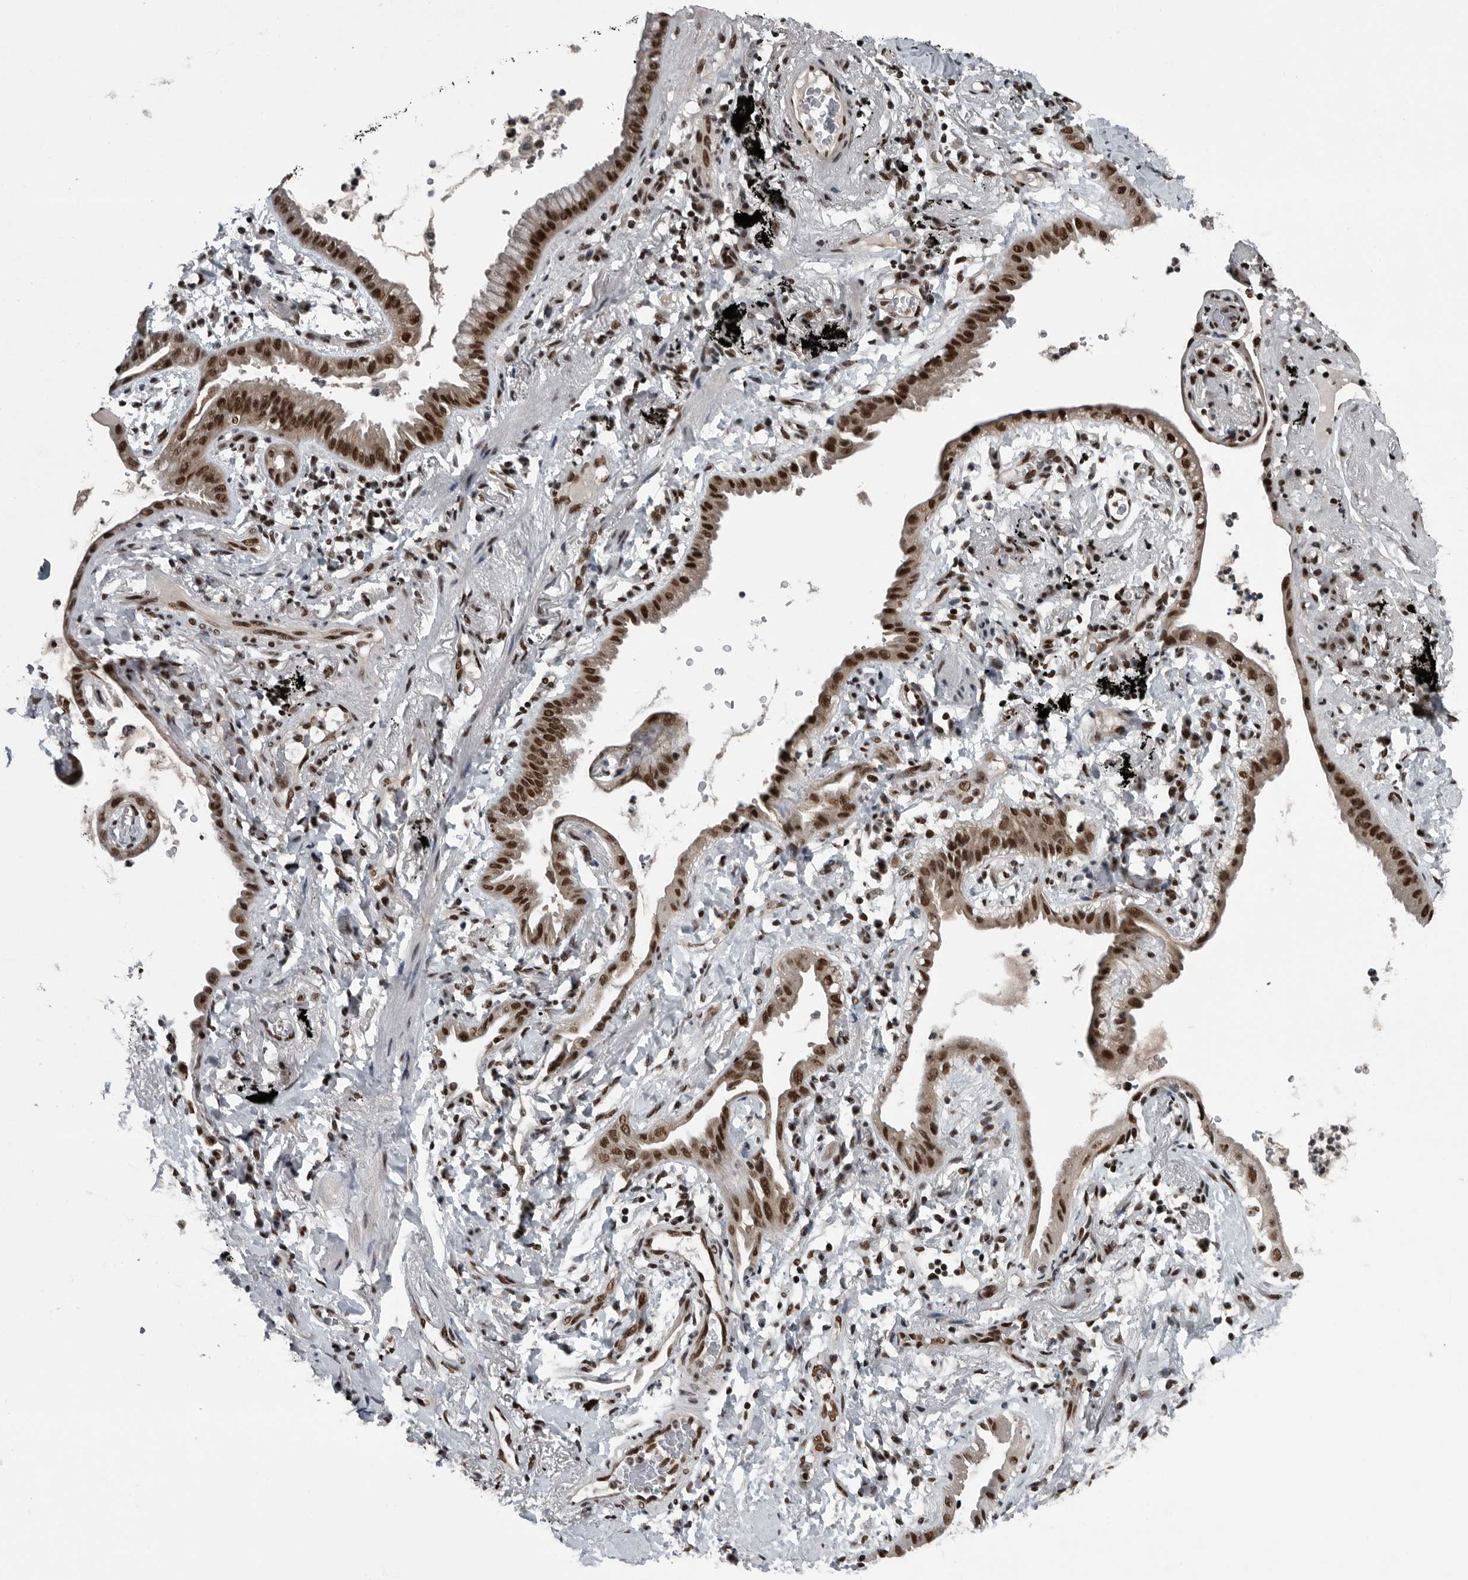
{"staining": {"intensity": "strong", "quantity": ">75%", "location": "nuclear"}, "tissue": "lung cancer", "cell_type": "Tumor cells", "image_type": "cancer", "snomed": [{"axis": "morphology", "description": "Adenocarcinoma, NOS"}, {"axis": "topography", "description": "Lung"}], "caption": "Approximately >75% of tumor cells in lung cancer exhibit strong nuclear protein positivity as visualized by brown immunohistochemical staining.", "gene": "SENP7", "patient": {"sex": "female", "age": 70}}